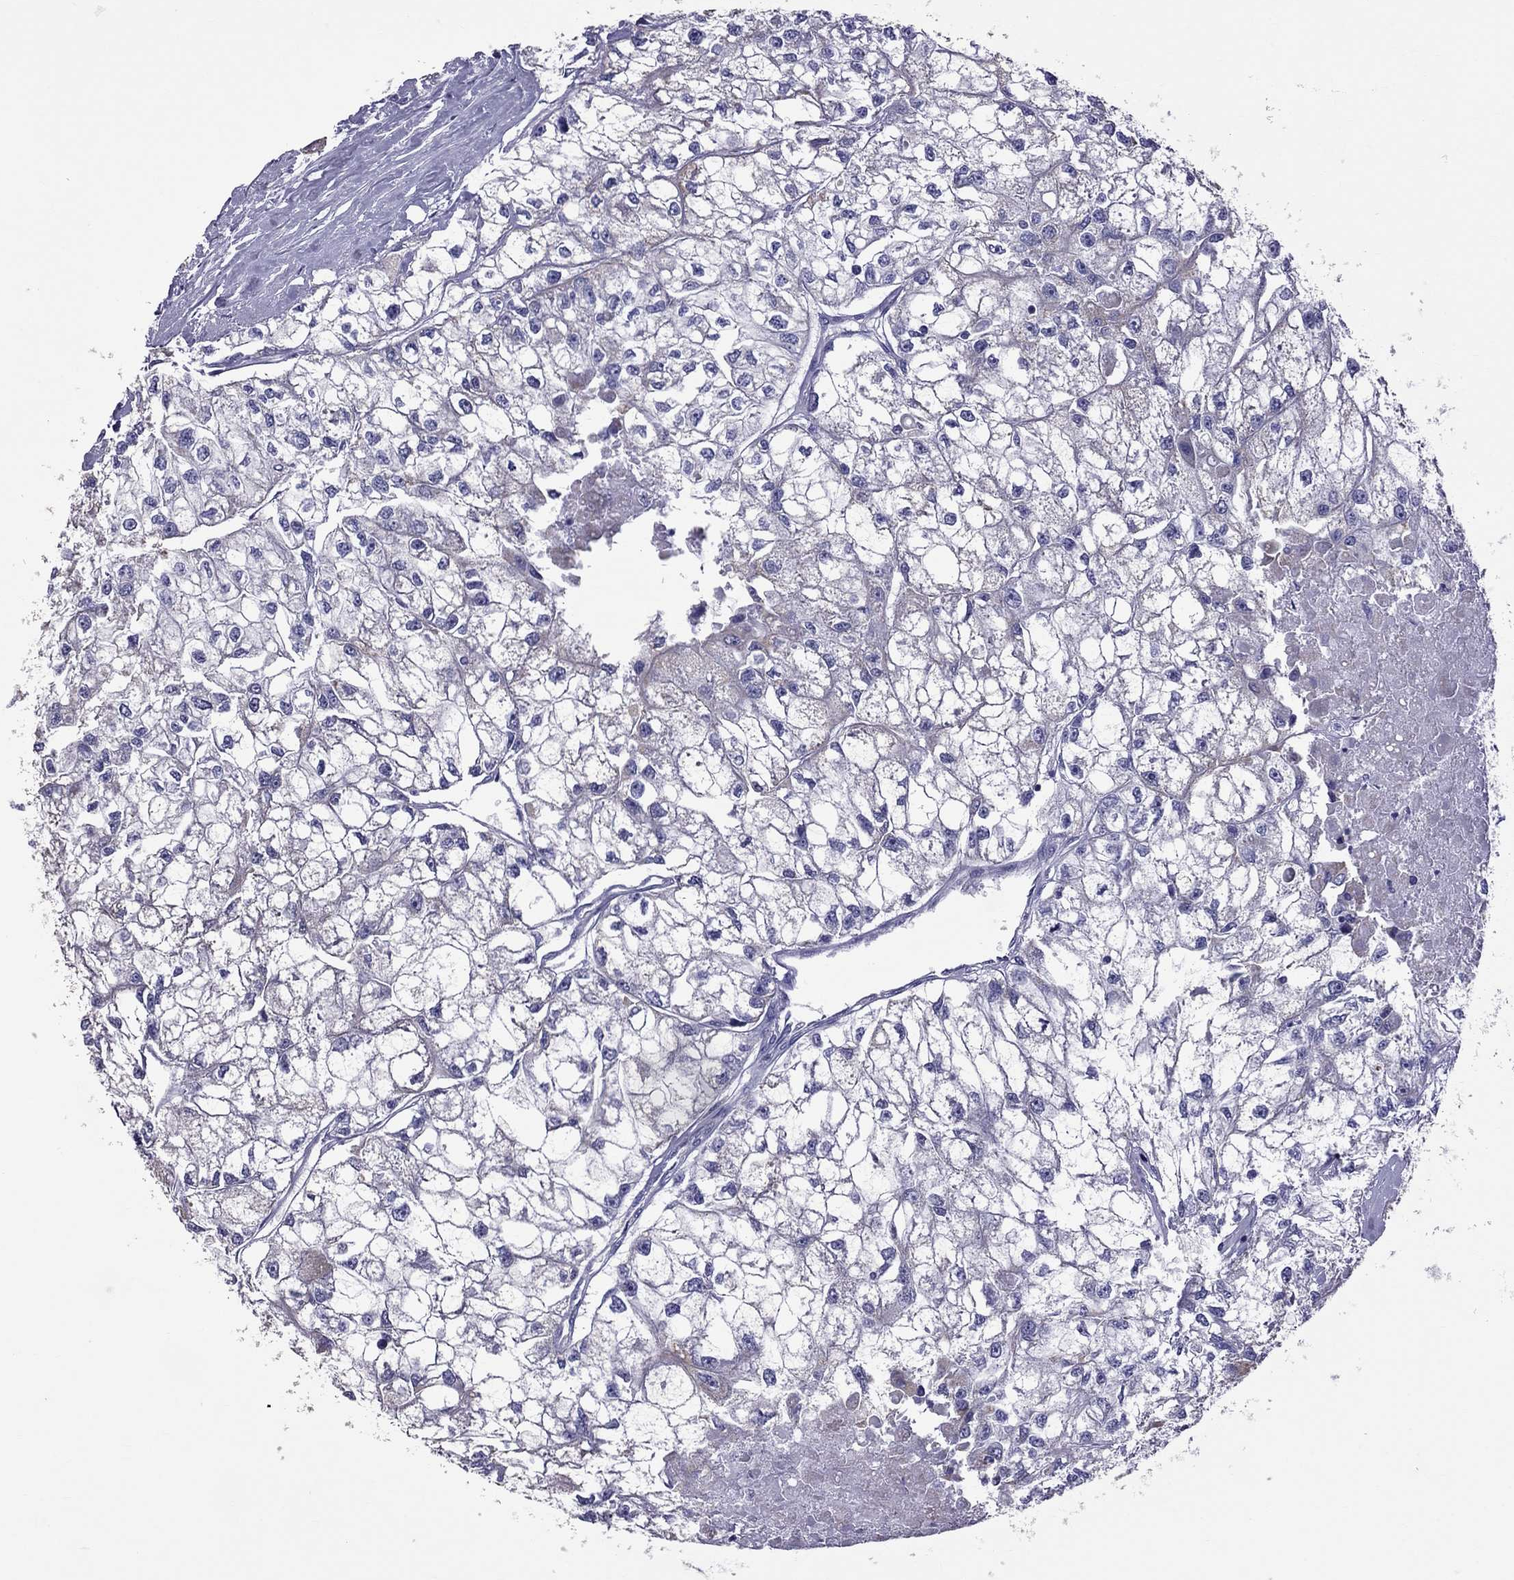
{"staining": {"intensity": "negative", "quantity": "none", "location": "none"}, "tissue": "renal cancer", "cell_type": "Tumor cells", "image_type": "cancer", "snomed": [{"axis": "morphology", "description": "Adenocarcinoma, NOS"}, {"axis": "topography", "description": "Kidney"}], "caption": "Protein analysis of renal cancer shows no significant expression in tumor cells. The staining was performed using DAB to visualize the protein expression in brown, while the nuclei were stained in blue with hematoxylin (Magnification: 20x).", "gene": "TTLL13", "patient": {"sex": "male", "age": 56}}